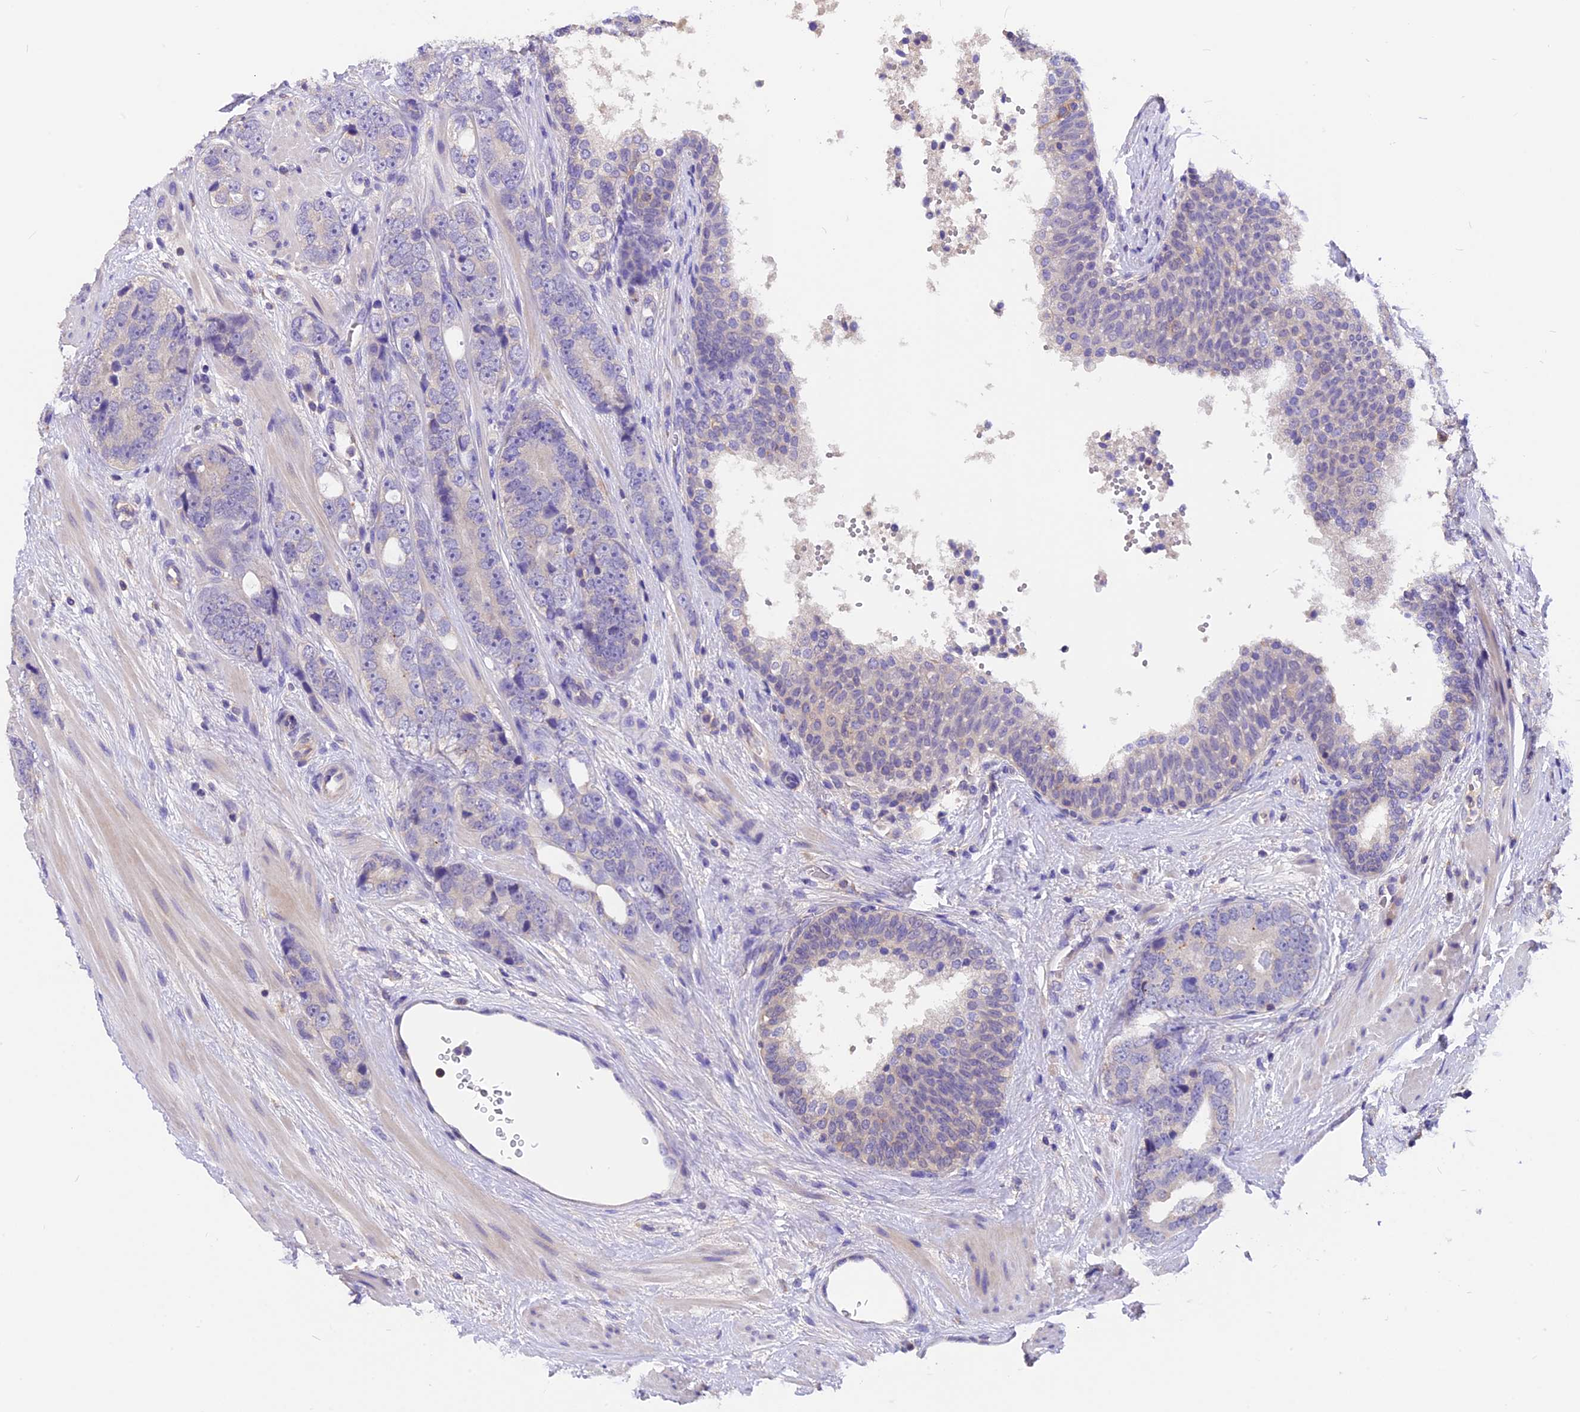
{"staining": {"intensity": "negative", "quantity": "none", "location": "none"}, "tissue": "prostate cancer", "cell_type": "Tumor cells", "image_type": "cancer", "snomed": [{"axis": "morphology", "description": "Adenocarcinoma, High grade"}, {"axis": "topography", "description": "Prostate"}], "caption": "There is no significant staining in tumor cells of high-grade adenocarcinoma (prostate). (DAB (3,3'-diaminobenzidine) IHC, high magnification).", "gene": "AP3B2", "patient": {"sex": "male", "age": 56}}